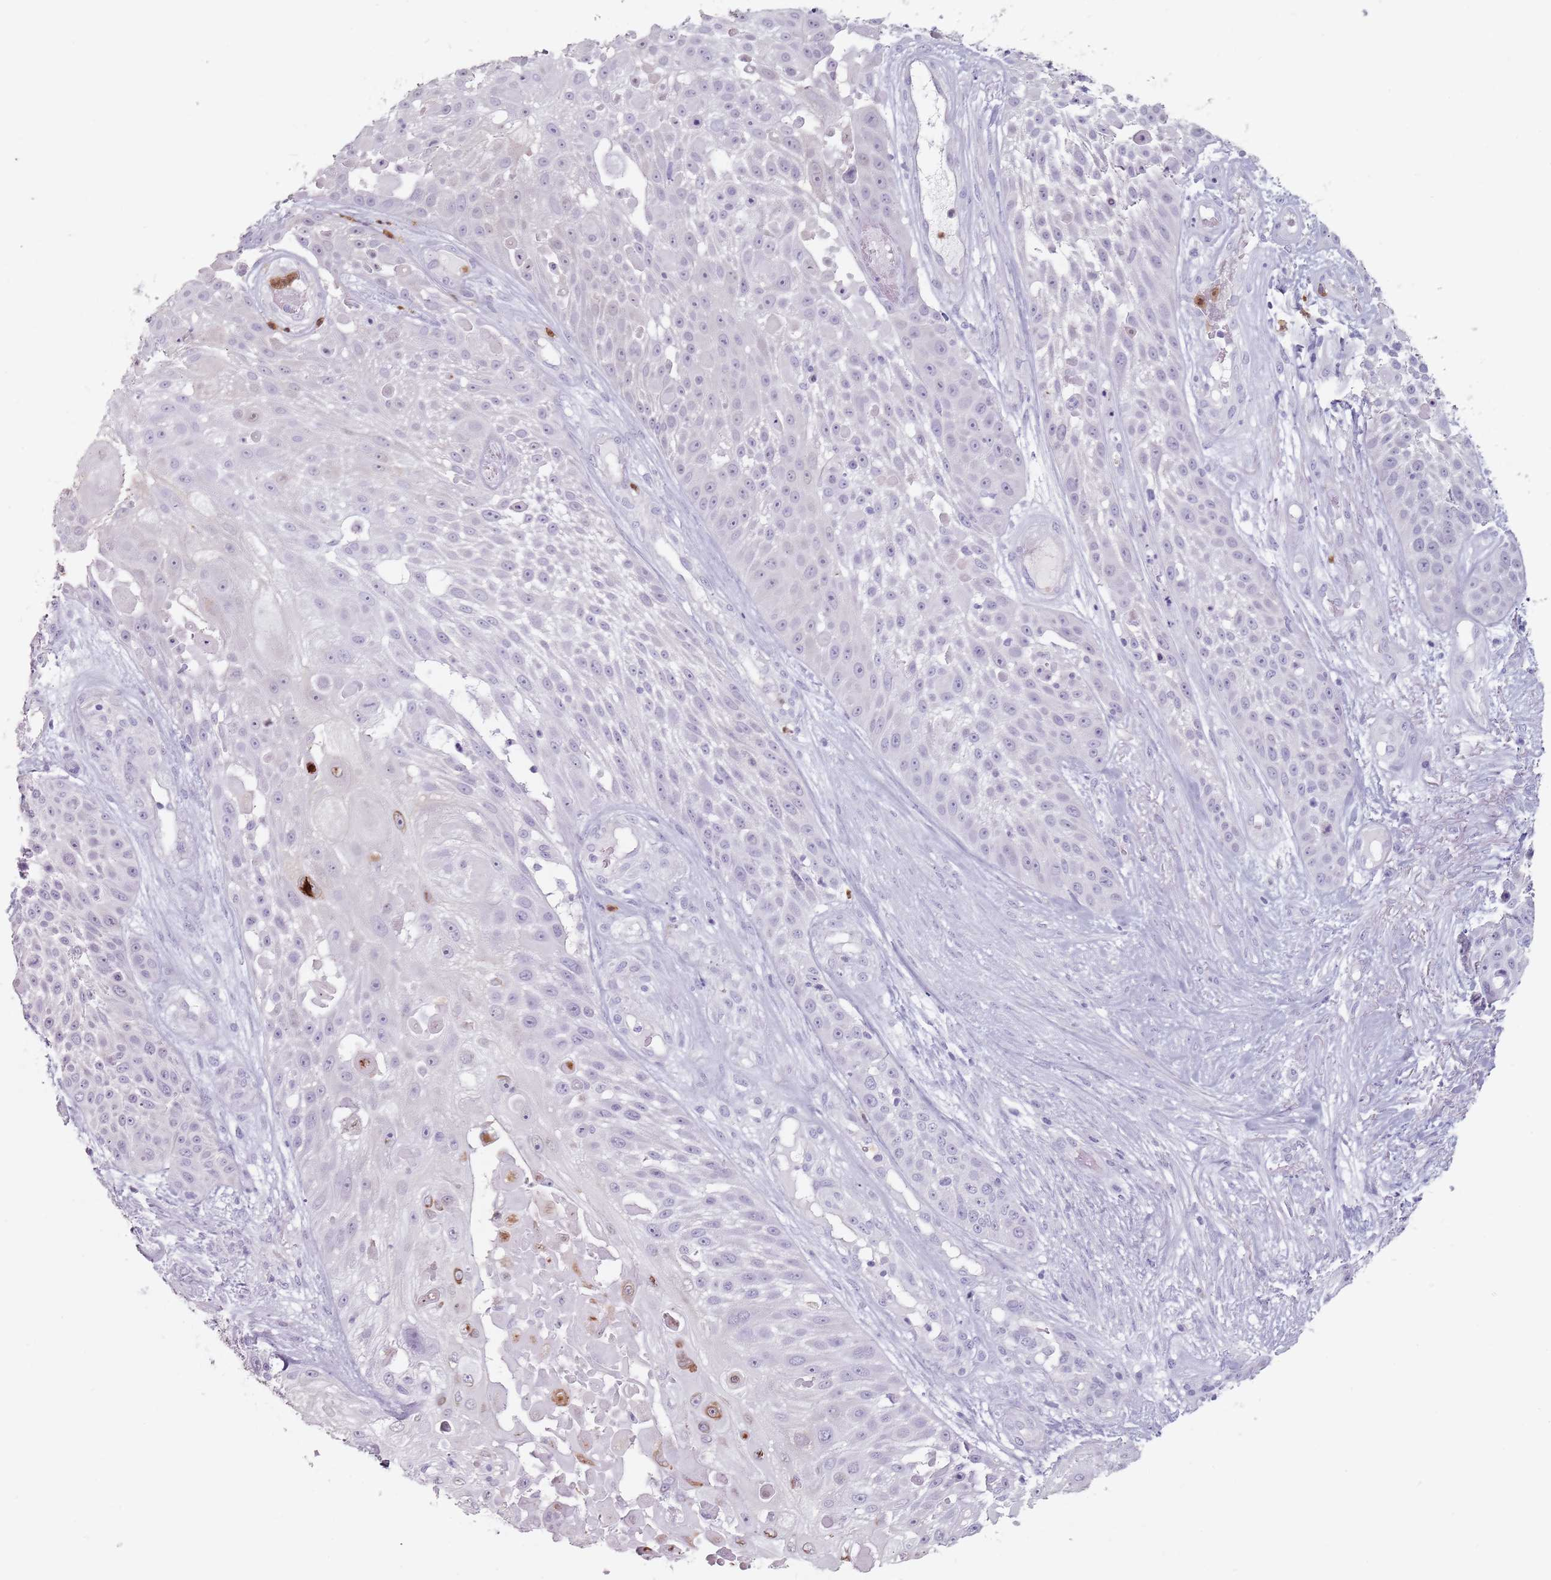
{"staining": {"intensity": "negative", "quantity": "none", "location": "none"}, "tissue": "skin cancer", "cell_type": "Tumor cells", "image_type": "cancer", "snomed": [{"axis": "morphology", "description": "Squamous cell carcinoma, NOS"}, {"axis": "topography", "description": "Skin"}], "caption": "Immunohistochemical staining of human skin cancer reveals no significant expression in tumor cells. (Immunohistochemistry, brightfield microscopy, high magnification).", "gene": "ZNF584", "patient": {"sex": "female", "age": 86}}